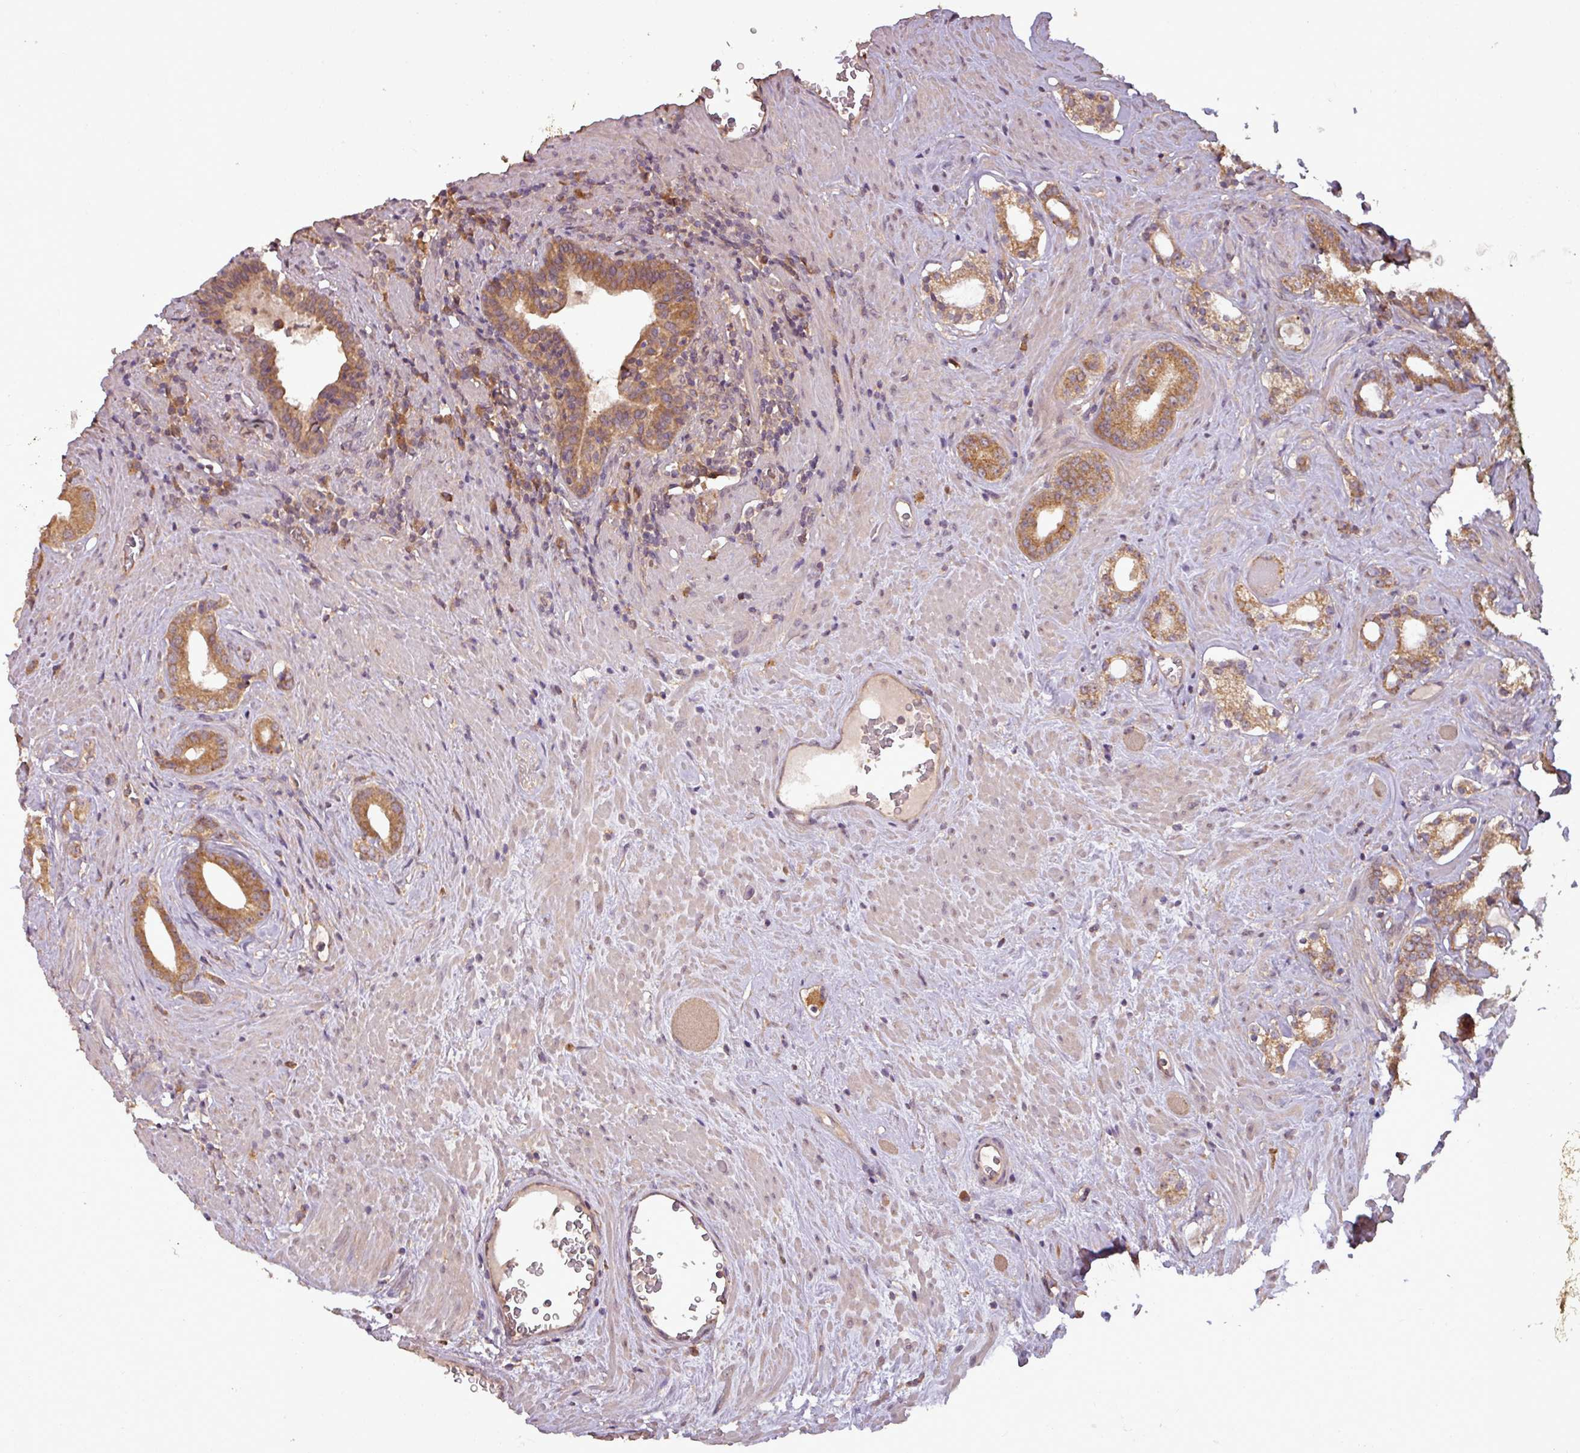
{"staining": {"intensity": "moderate", "quantity": ">75%", "location": "cytoplasmic/membranous"}, "tissue": "prostate cancer", "cell_type": "Tumor cells", "image_type": "cancer", "snomed": [{"axis": "morphology", "description": "Adenocarcinoma, Low grade"}, {"axis": "topography", "description": "Prostate"}], "caption": "A brown stain highlights moderate cytoplasmic/membranous positivity of a protein in prostate adenocarcinoma (low-grade) tumor cells.", "gene": "NT5C3A", "patient": {"sex": "male", "age": 71}}